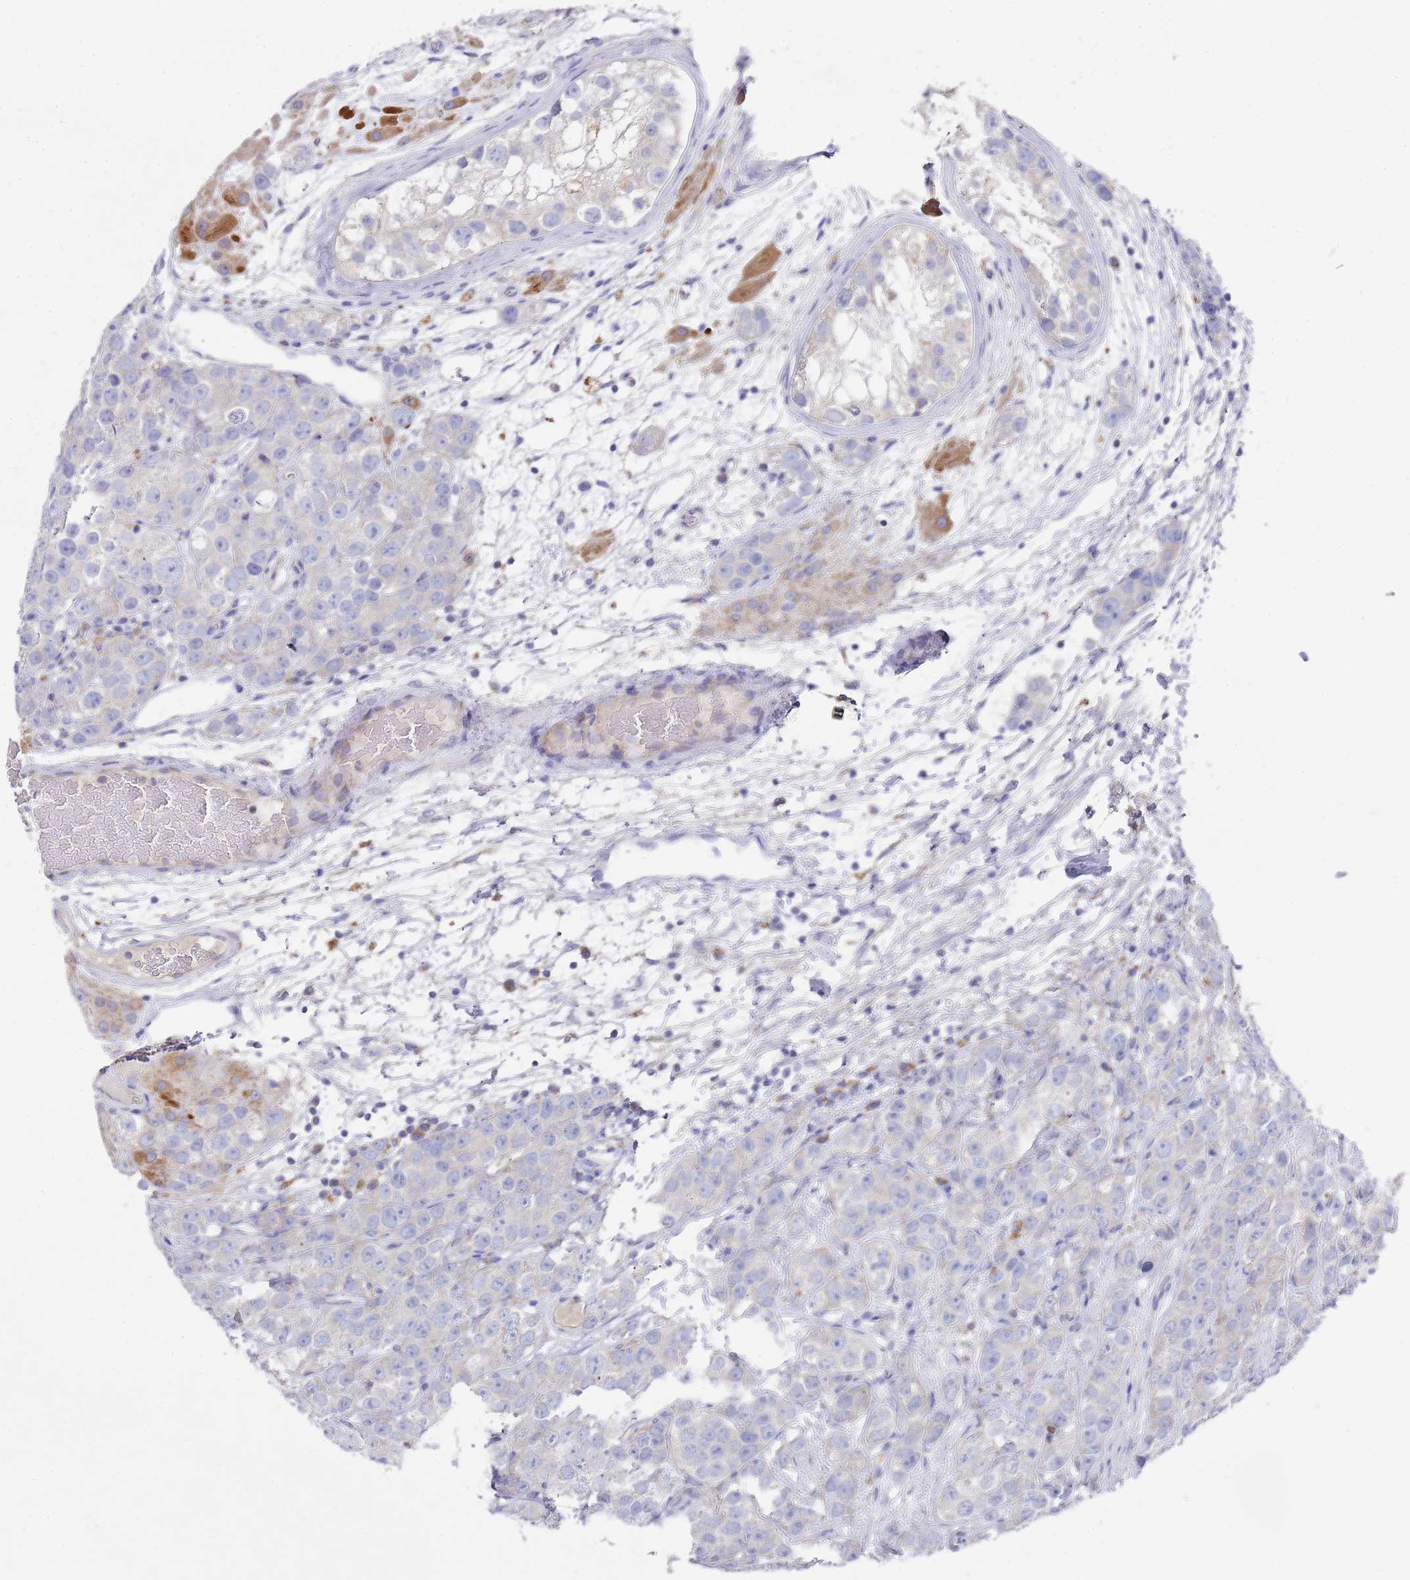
{"staining": {"intensity": "negative", "quantity": "none", "location": "none"}, "tissue": "testis cancer", "cell_type": "Tumor cells", "image_type": "cancer", "snomed": [{"axis": "morphology", "description": "Seminoma, NOS"}, {"axis": "topography", "description": "Testis"}], "caption": "This is a image of immunohistochemistry staining of testis cancer (seminoma), which shows no staining in tumor cells.", "gene": "NPEPPS", "patient": {"sex": "male", "age": 28}}